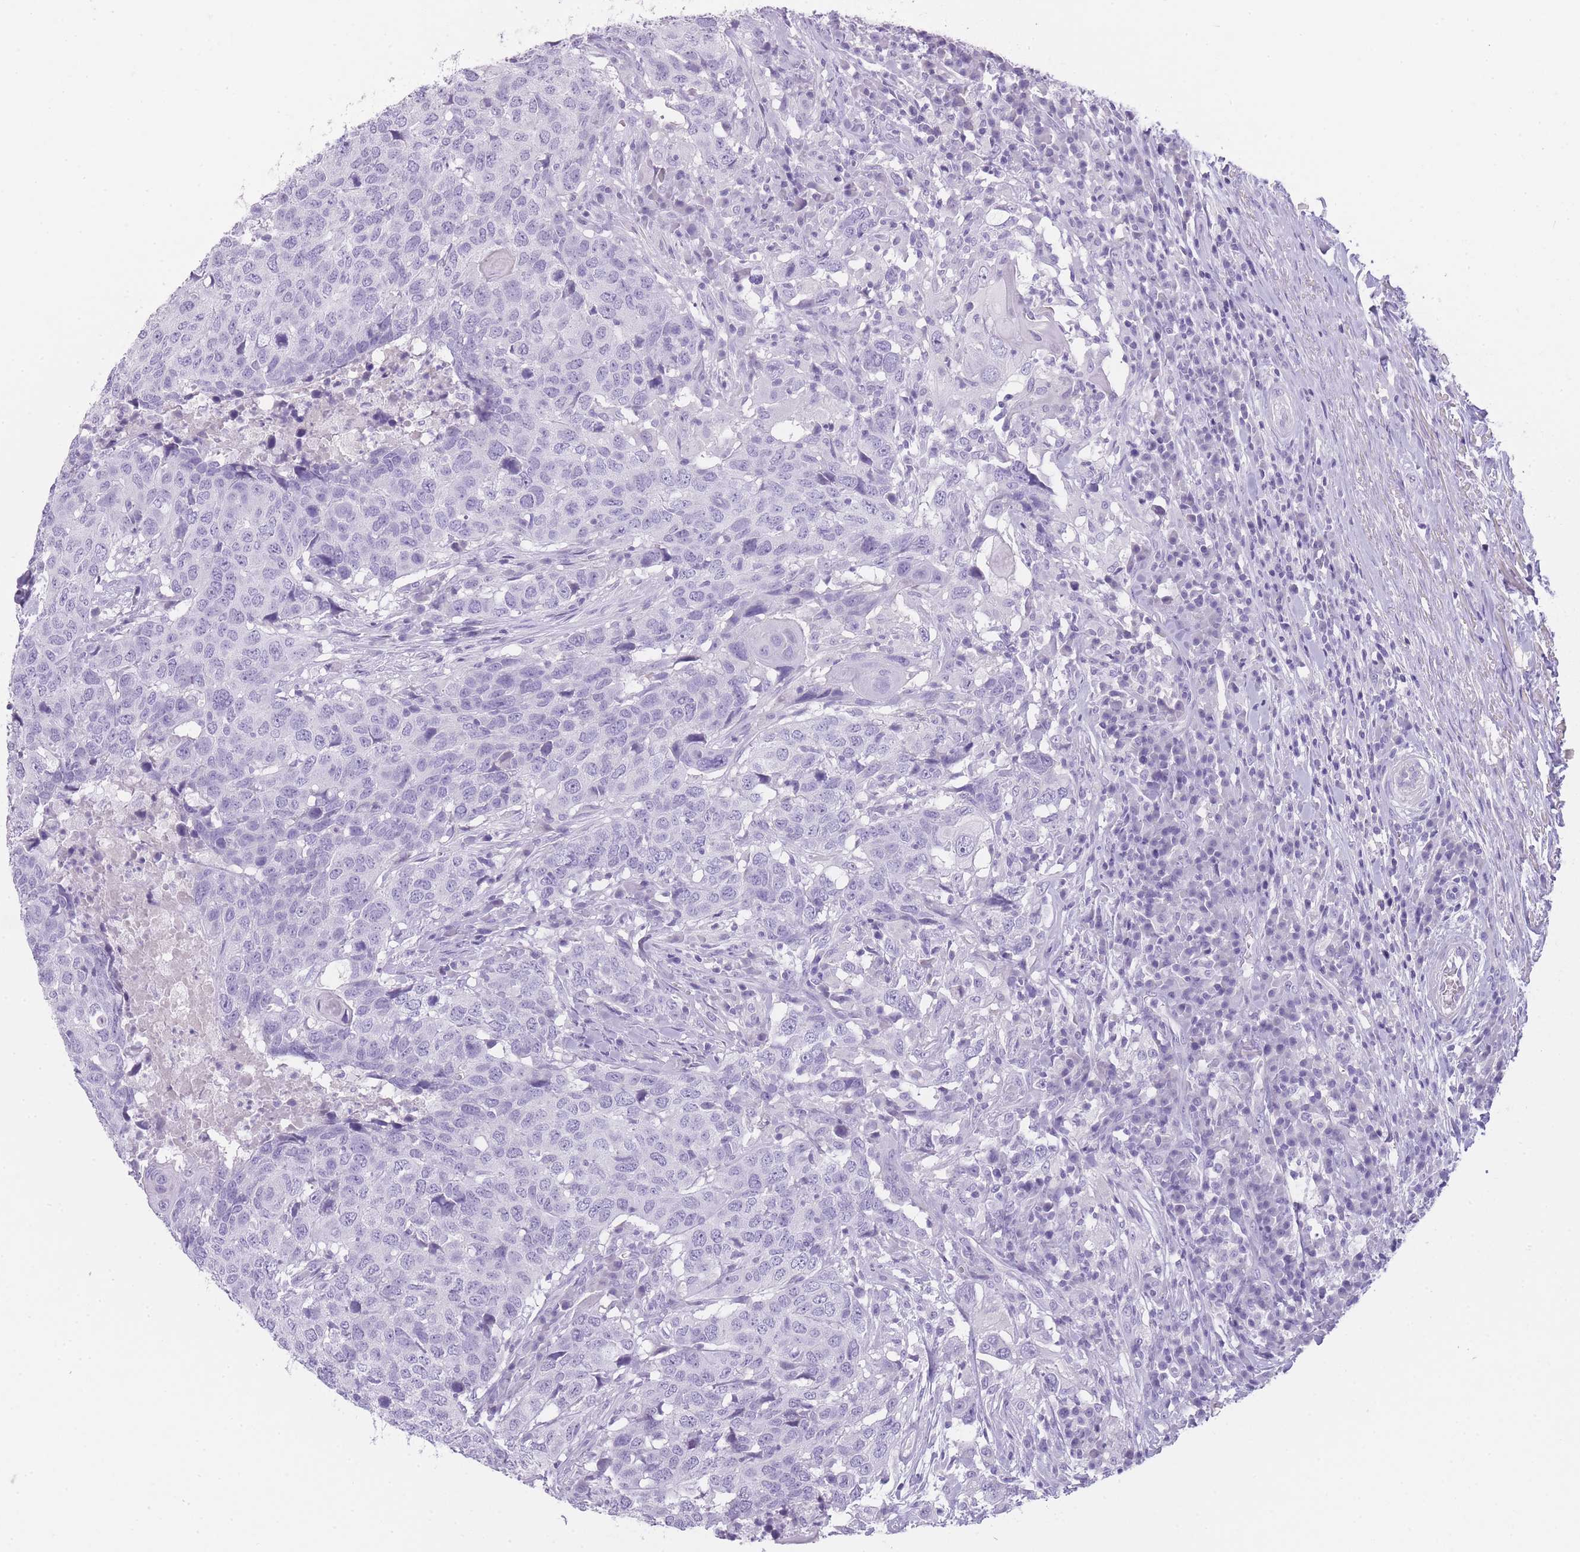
{"staining": {"intensity": "negative", "quantity": "none", "location": "none"}, "tissue": "head and neck cancer", "cell_type": "Tumor cells", "image_type": "cancer", "snomed": [{"axis": "morphology", "description": "Normal tissue, NOS"}, {"axis": "morphology", "description": "Squamous cell carcinoma, NOS"}, {"axis": "topography", "description": "Skeletal muscle"}, {"axis": "topography", "description": "Vascular tissue"}, {"axis": "topography", "description": "Peripheral nerve tissue"}, {"axis": "topography", "description": "Head-Neck"}], "caption": "An image of human head and neck cancer (squamous cell carcinoma) is negative for staining in tumor cells. Nuclei are stained in blue.", "gene": "TCP11", "patient": {"sex": "male", "age": 66}}